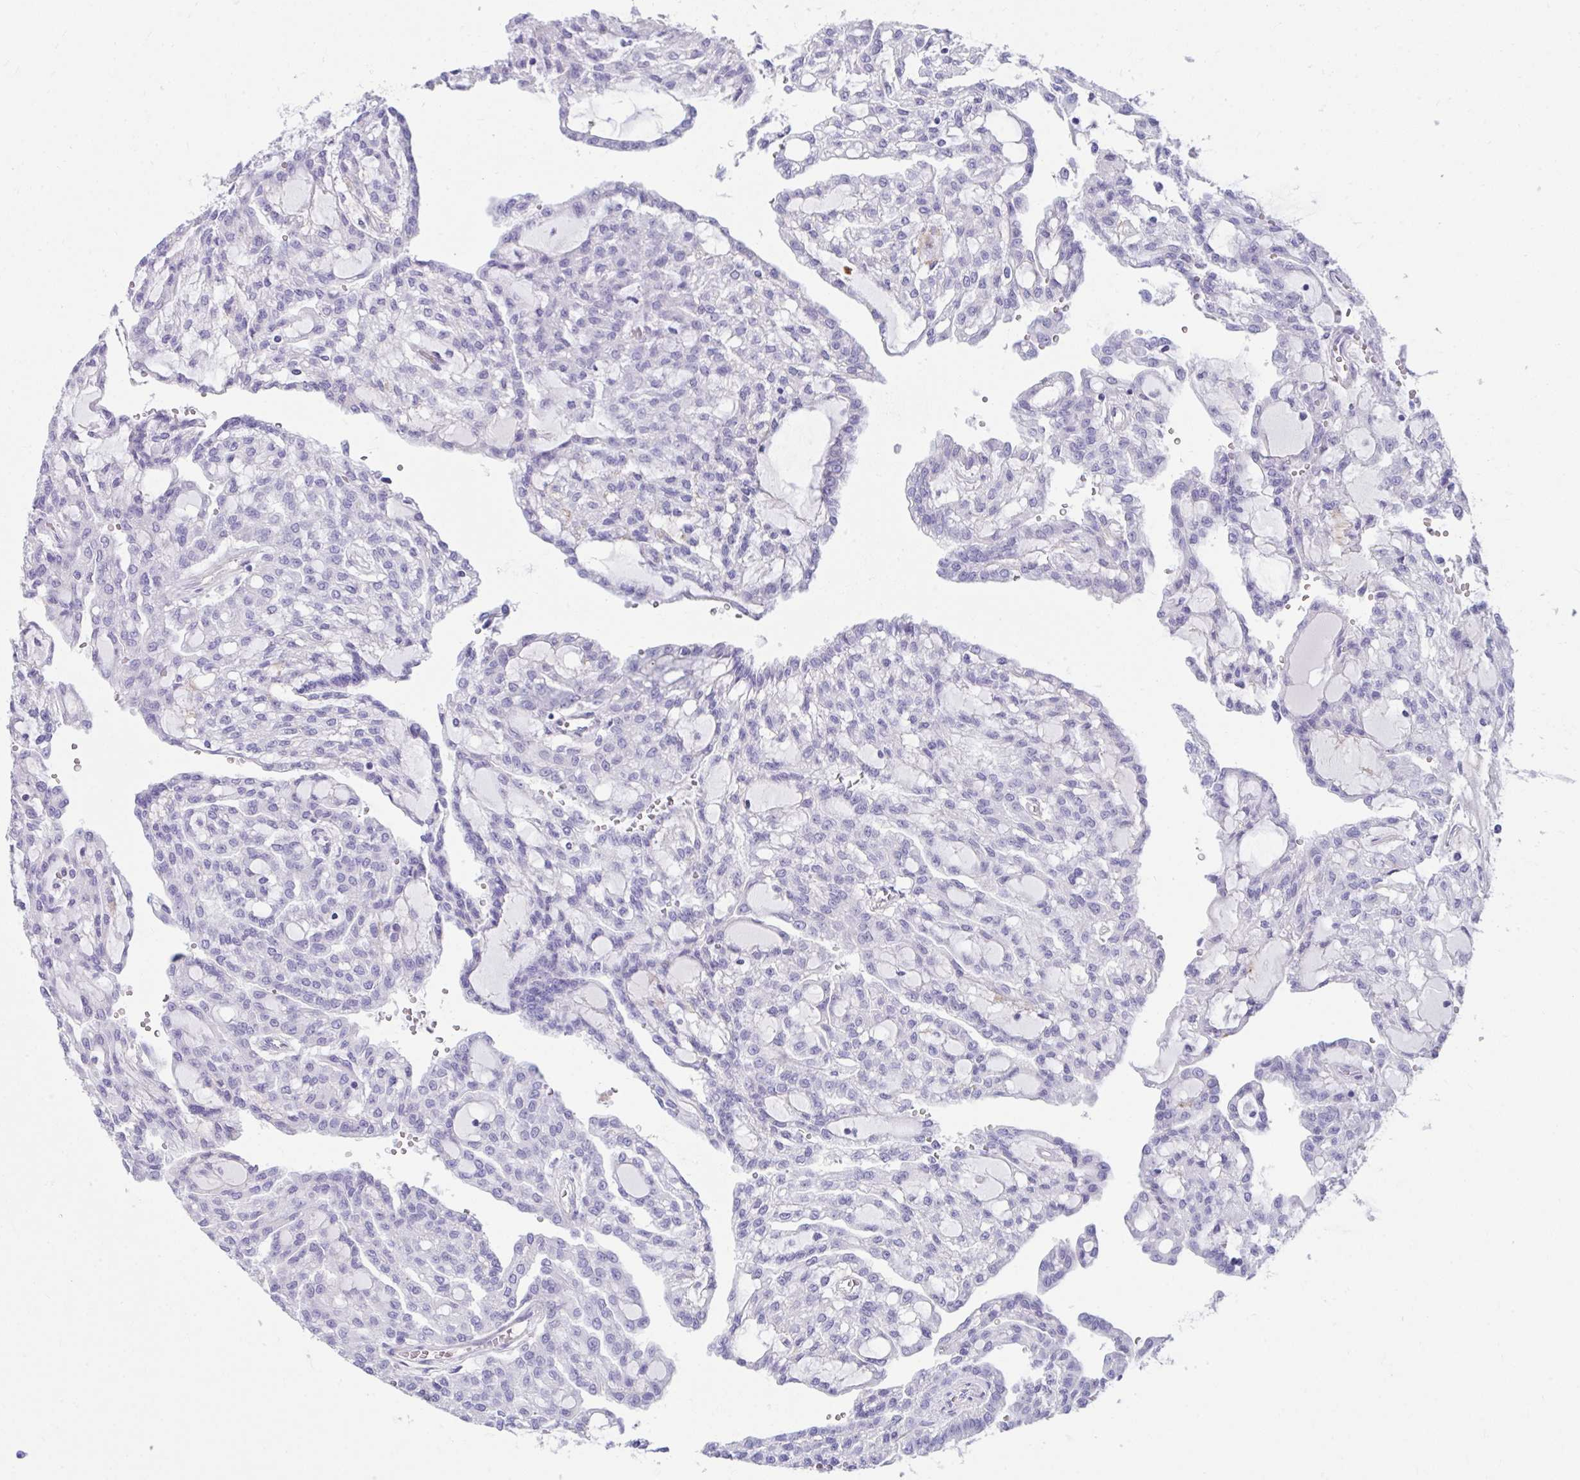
{"staining": {"intensity": "negative", "quantity": "none", "location": "none"}, "tissue": "renal cancer", "cell_type": "Tumor cells", "image_type": "cancer", "snomed": [{"axis": "morphology", "description": "Adenocarcinoma, NOS"}, {"axis": "topography", "description": "Kidney"}], "caption": "The micrograph exhibits no significant staining in tumor cells of renal adenocarcinoma. The staining is performed using DAB (3,3'-diaminobenzidine) brown chromogen with nuclei counter-stained in using hematoxylin.", "gene": "PIGZ", "patient": {"sex": "male", "age": 63}}